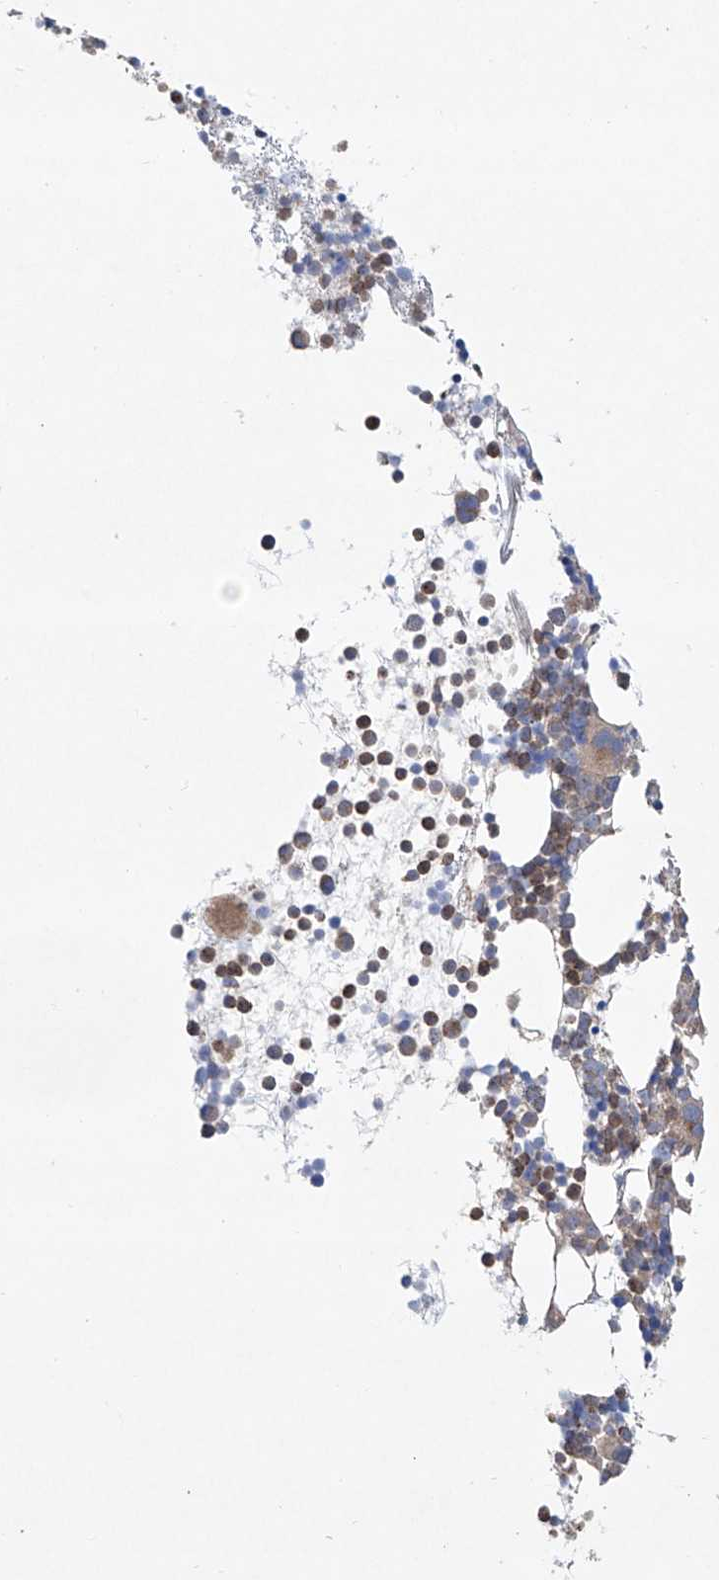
{"staining": {"intensity": "moderate", "quantity": "25%-75%", "location": "cytoplasmic/membranous"}, "tissue": "bone marrow", "cell_type": "Hematopoietic cells", "image_type": "normal", "snomed": [{"axis": "morphology", "description": "Normal tissue, NOS"}, {"axis": "topography", "description": "Bone marrow"}], "caption": "Immunohistochemical staining of benign bone marrow displays medium levels of moderate cytoplasmic/membranous positivity in approximately 25%-75% of hematopoietic cells. Immunohistochemistry stains the protein in brown and the nuclei are stained blue.", "gene": "KLC4", "patient": {"sex": "female", "age": 57}}